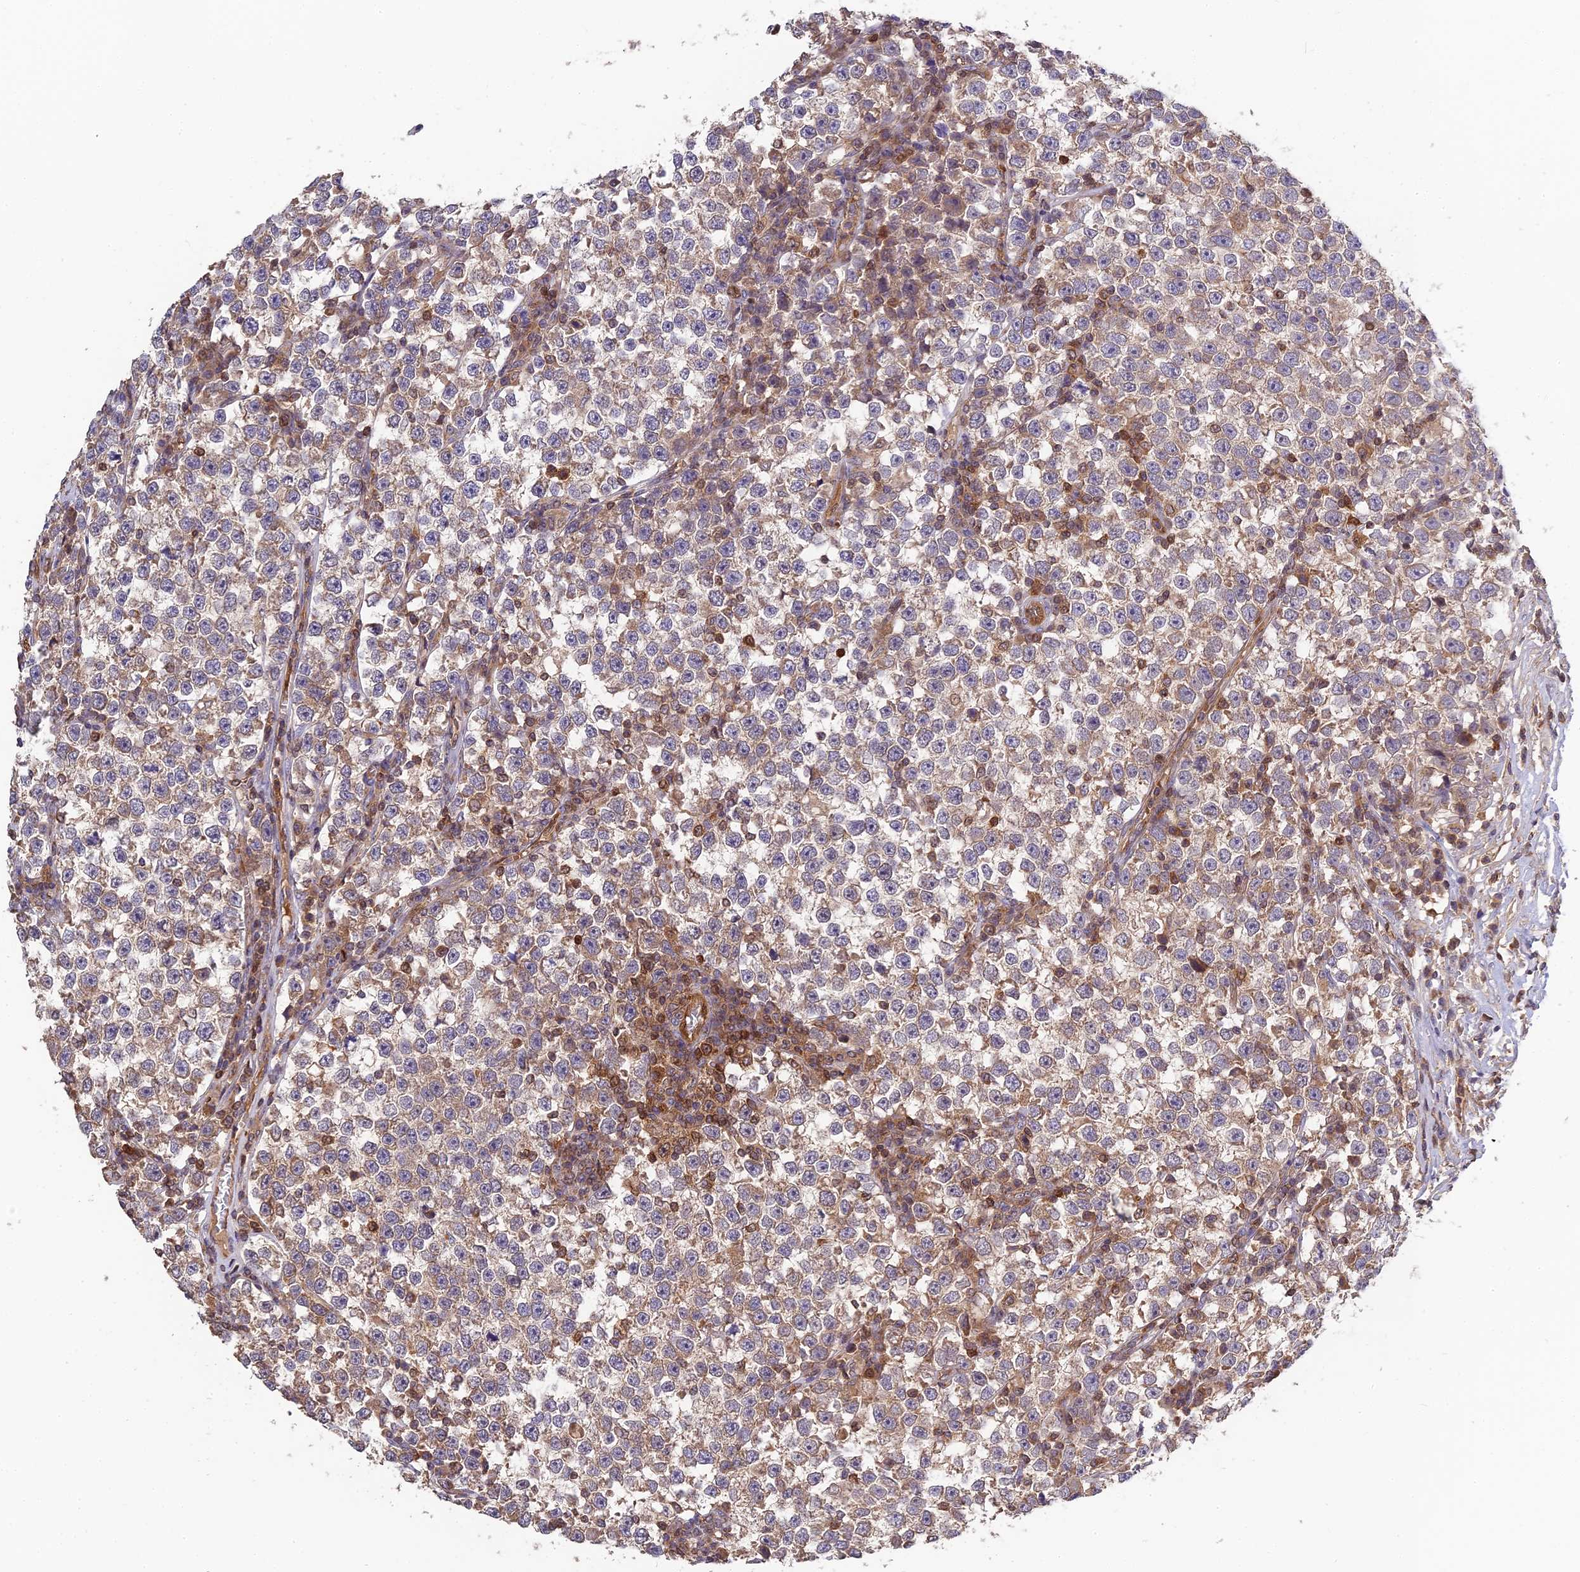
{"staining": {"intensity": "moderate", "quantity": "25%-75%", "location": "cytoplasmic/membranous"}, "tissue": "testis cancer", "cell_type": "Tumor cells", "image_type": "cancer", "snomed": [{"axis": "morphology", "description": "Normal tissue, NOS"}, {"axis": "morphology", "description": "Seminoma, NOS"}, {"axis": "topography", "description": "Testis"}], "caption": "Immunohistochemistry image of testis cancer stained for a protein (brown), which demonstrates medium levels of moderate cytoplasmic/membranous expression in about 25%-75% of tumor cells.", "gene": "RPIA", "patient": {"sex": "male", "age": 43}}